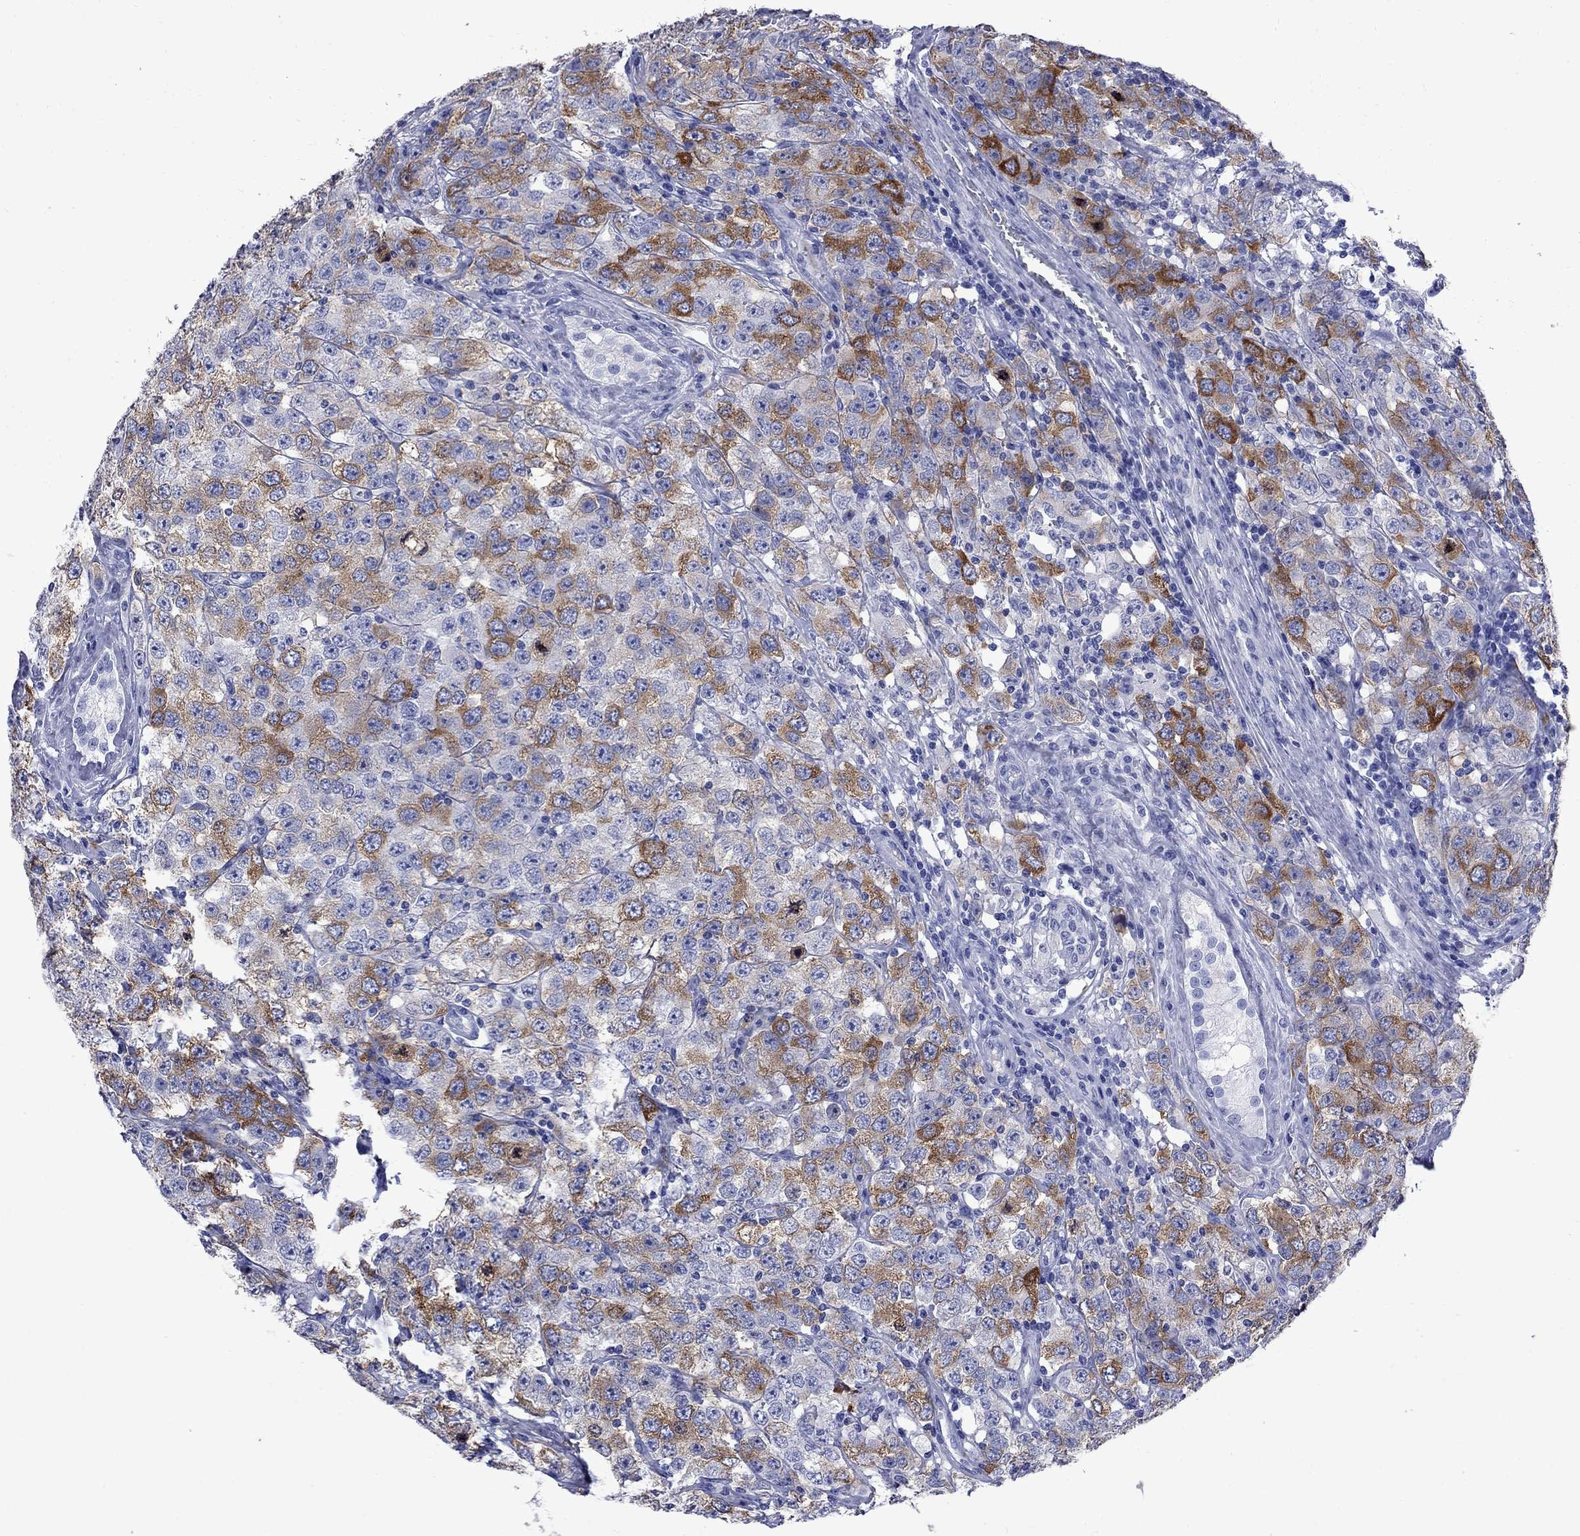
{"staining": {"intensity": "moderate", "quantity": "25%-75%", "location": "cytoplasmic/membranous"}, "tissue": "testis cancer", "cell_type": "Tumor cells", "image_type": "cancer", "snomed": [{"axis": "morphology", "description": "Seminoma, NOS"}, {"axis": "topography", "description": "Testis"}], "caption": "Protein staining reveals moderate cytoplasmic/membranous expression in approximately 25%-75% of tumor cells in testis cancer (seminoma). The protein is shown in brown color, while the nuclei are stained blue.", "gene": "TACC3", "patient": {"sex": "male", "age": 52}}